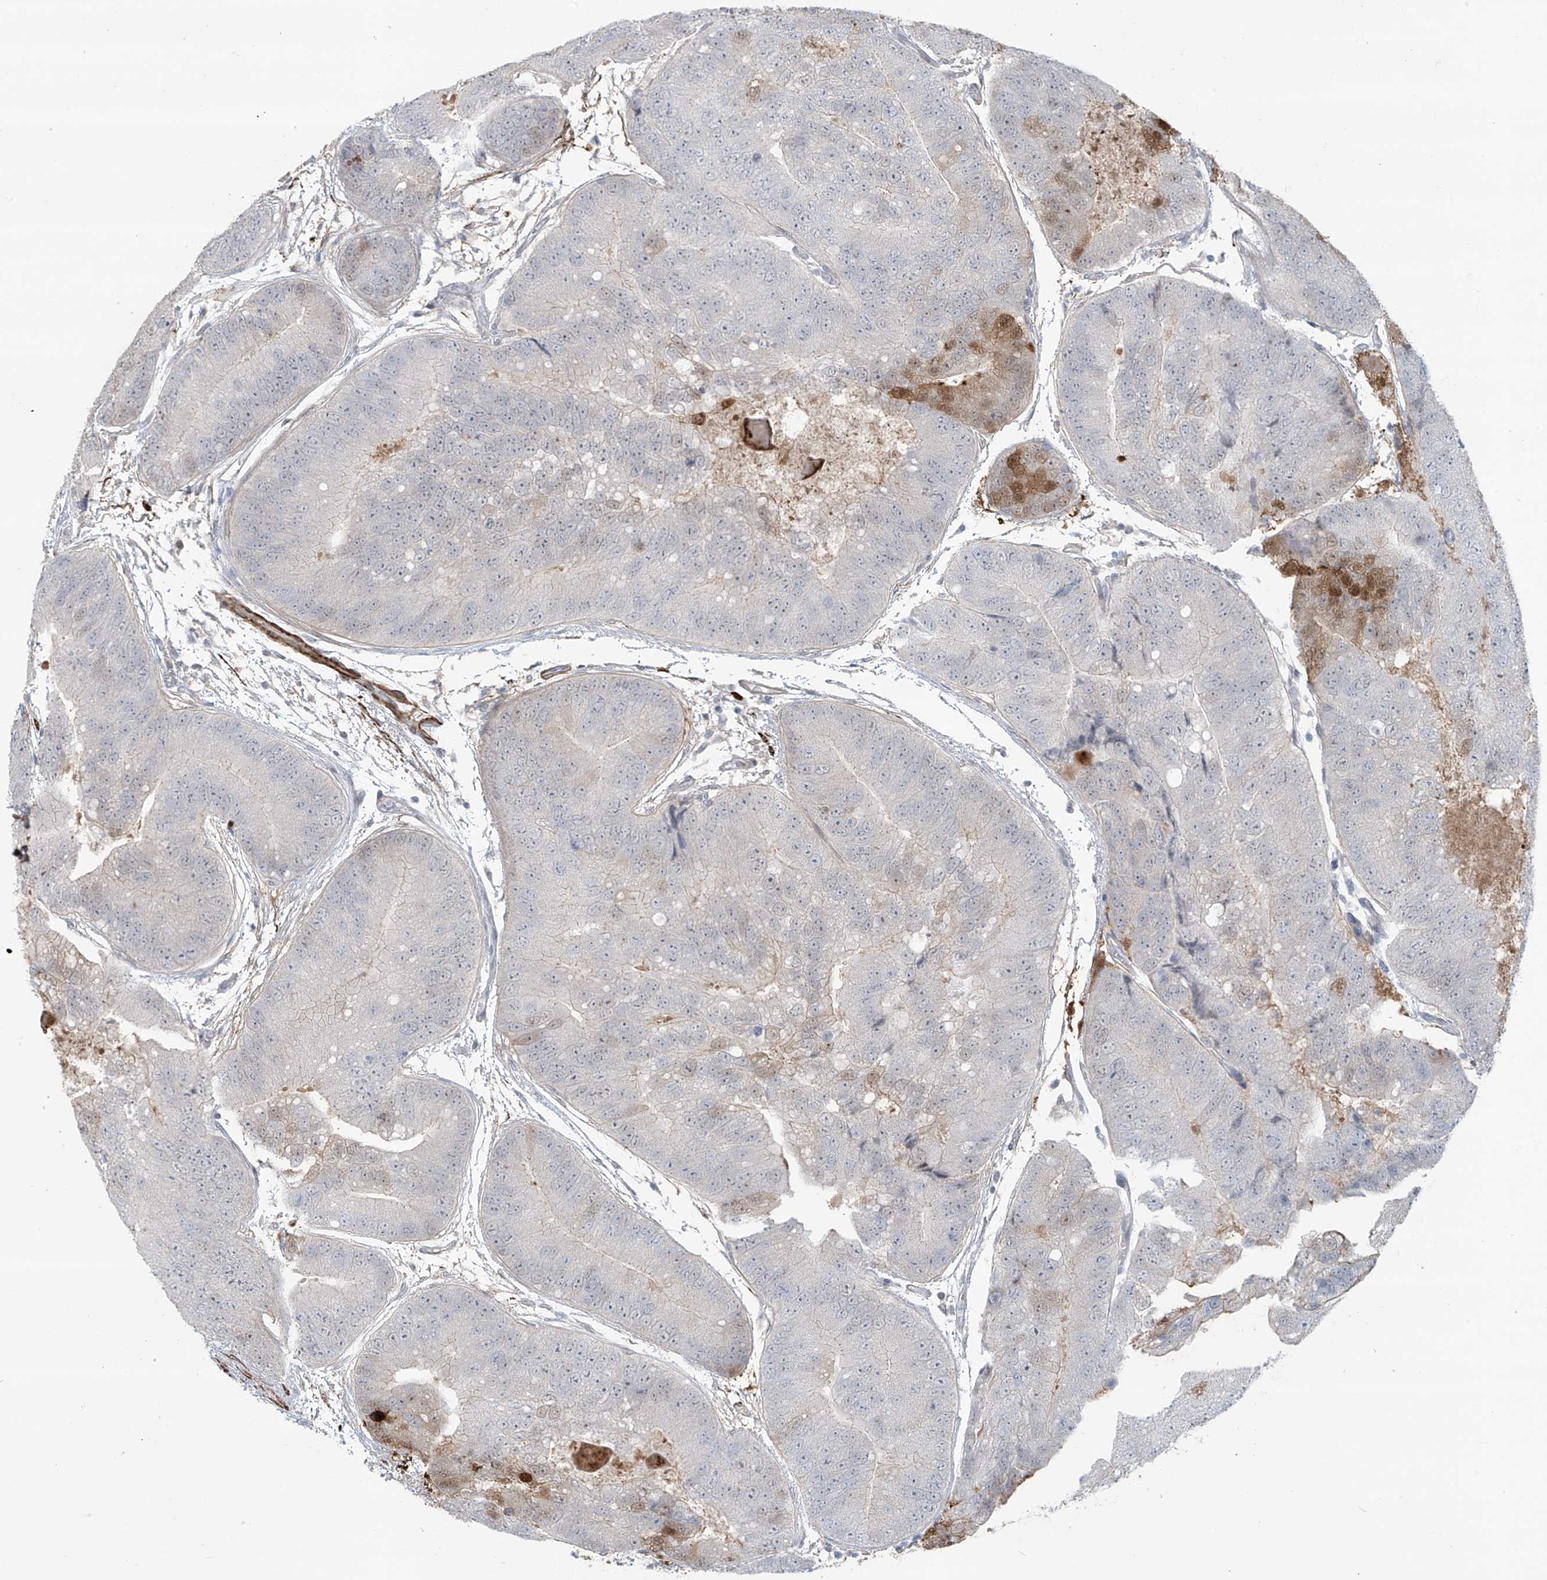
{"staining": {"intensity": "negative", "quantity": "none", "location": "none"}, "tissue": "prostate cancer", "cell_type": "Tumor cells", "image_type": "cancer", "snomed": [{"axis": "morphology", "description": "Adenocarcinoma, High grade"}, {"axis": "topography", "description": "Prostate"}], "caption": "A histopathology image of high-grade adenocarcinoma (prostate) stained for a protein exhibits no brown staining in tumor cells. Nuclei are stained in blue.", "gene": "RASGEF1A", "patient": {"sex": "male", "age": 70}}